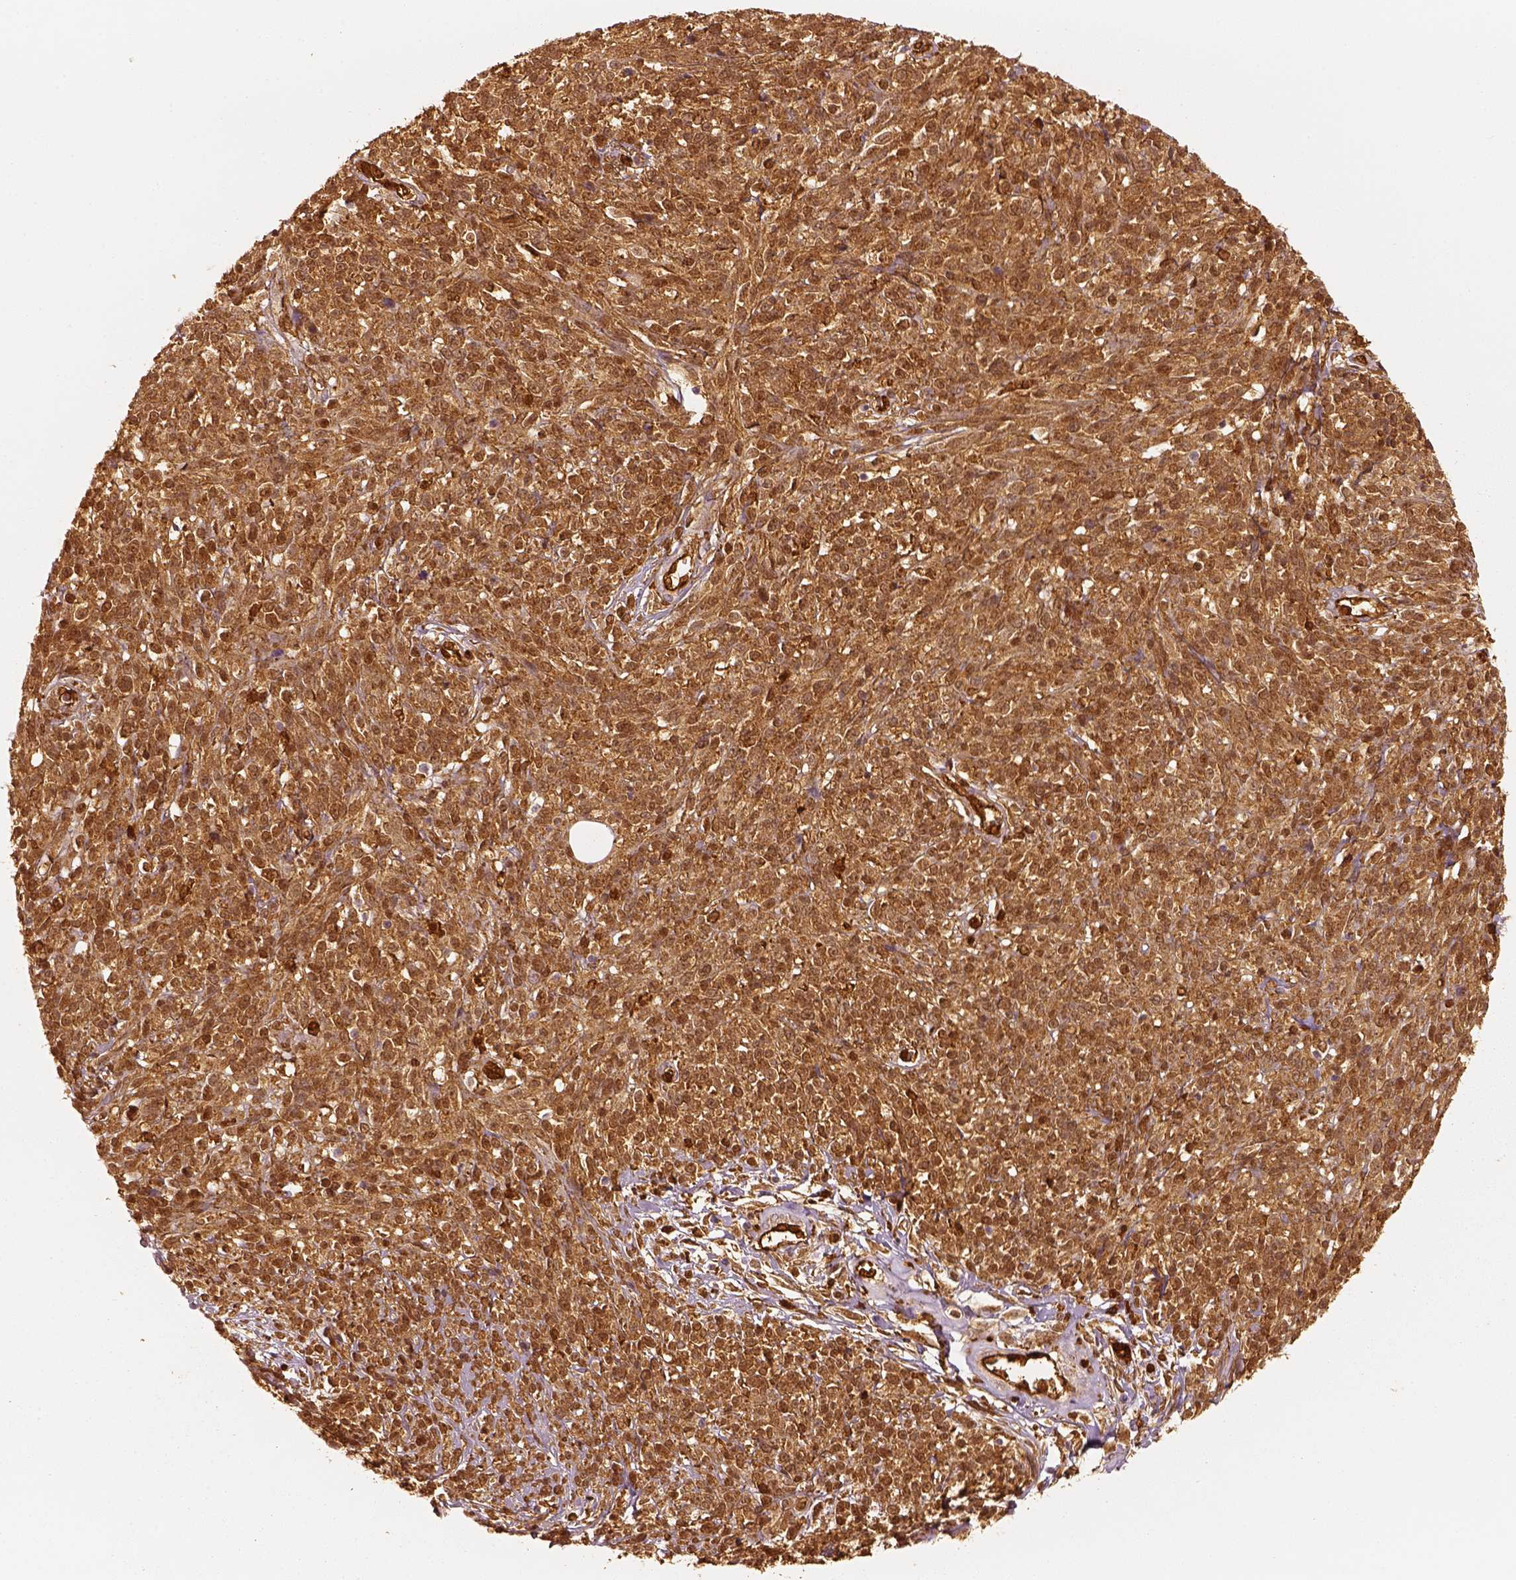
{"staining": {"intensity": "moderate", "quantity": ">75%", "location": "cytoplasmic/membranous,nuclear"}, "tissue": "melanoma", "cell_type": "Tumor cells", "image_type": "cancer", "snomed": [{"axis": "morphology", "description": "Malignant melanoma, NOS"}, {"axis": "topography", "description": "Skin"}, {"axis": "topography", "description": "Skin of trunk"}], "caption": "Immunohistochemistry image of melanoma stained for a protein (brown), which displays medium levels of moderate cytoplasmic/membranous and nuclear staining in about >75% of tumor cells.", "gene": "FSCN1", "patient": {"sex": "male", "age": 74}}